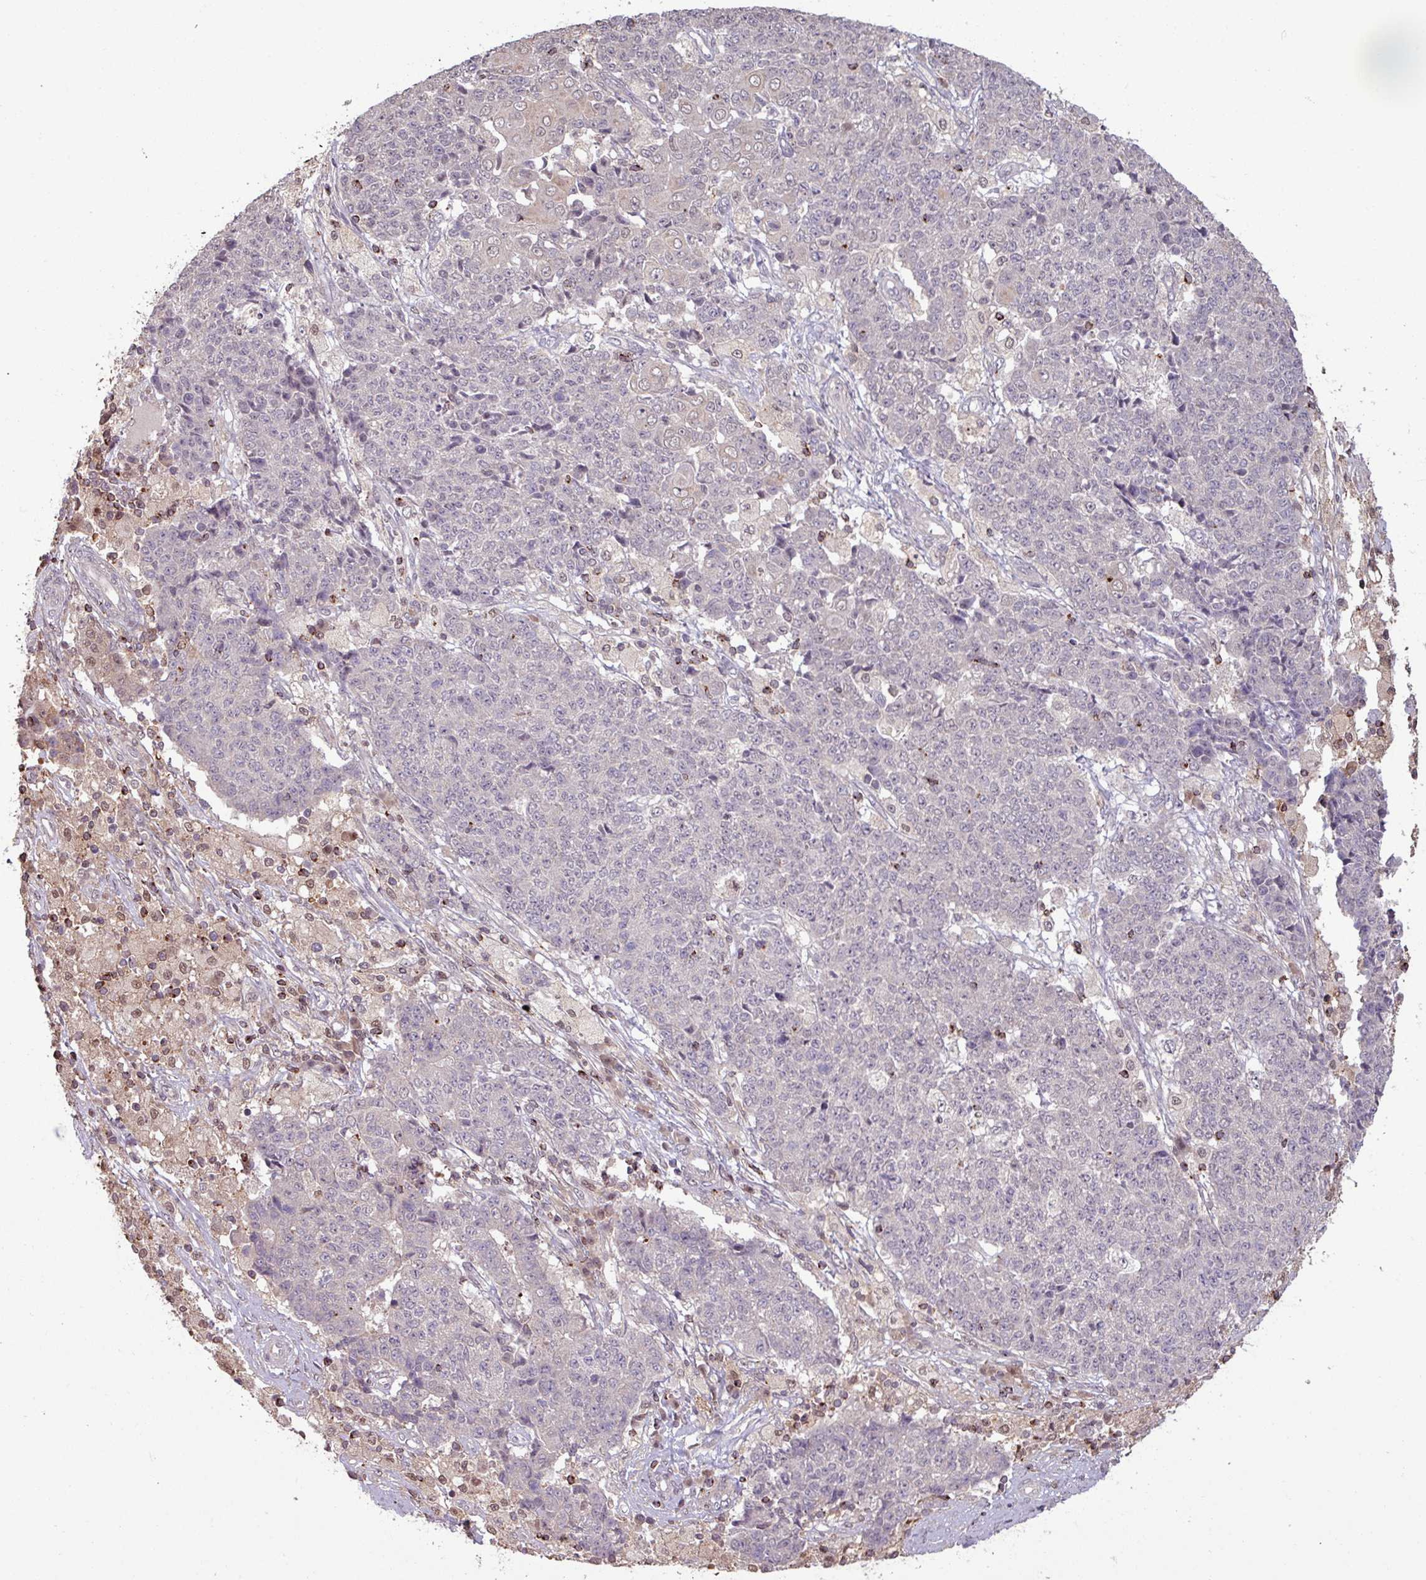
{"staining": {"intensity": "negative", "quantity": "none", "location": "none"}, "tissue": "ovarian cancer", "cell_type": "Tumor cells", "image_type": "cancer", "snomed": [{"axis": "morphology", "description": "Carcinoma, endometroid"}, {"axis": "topography", "description": "Ovary"}], "caption": "Immunohistochemistry (IHC) of human endometroid carcinoma (ovarian) shows no staining in tumor cells.", "gene": "OR6B1", "patient": {"sex": "female", "age": 42}}